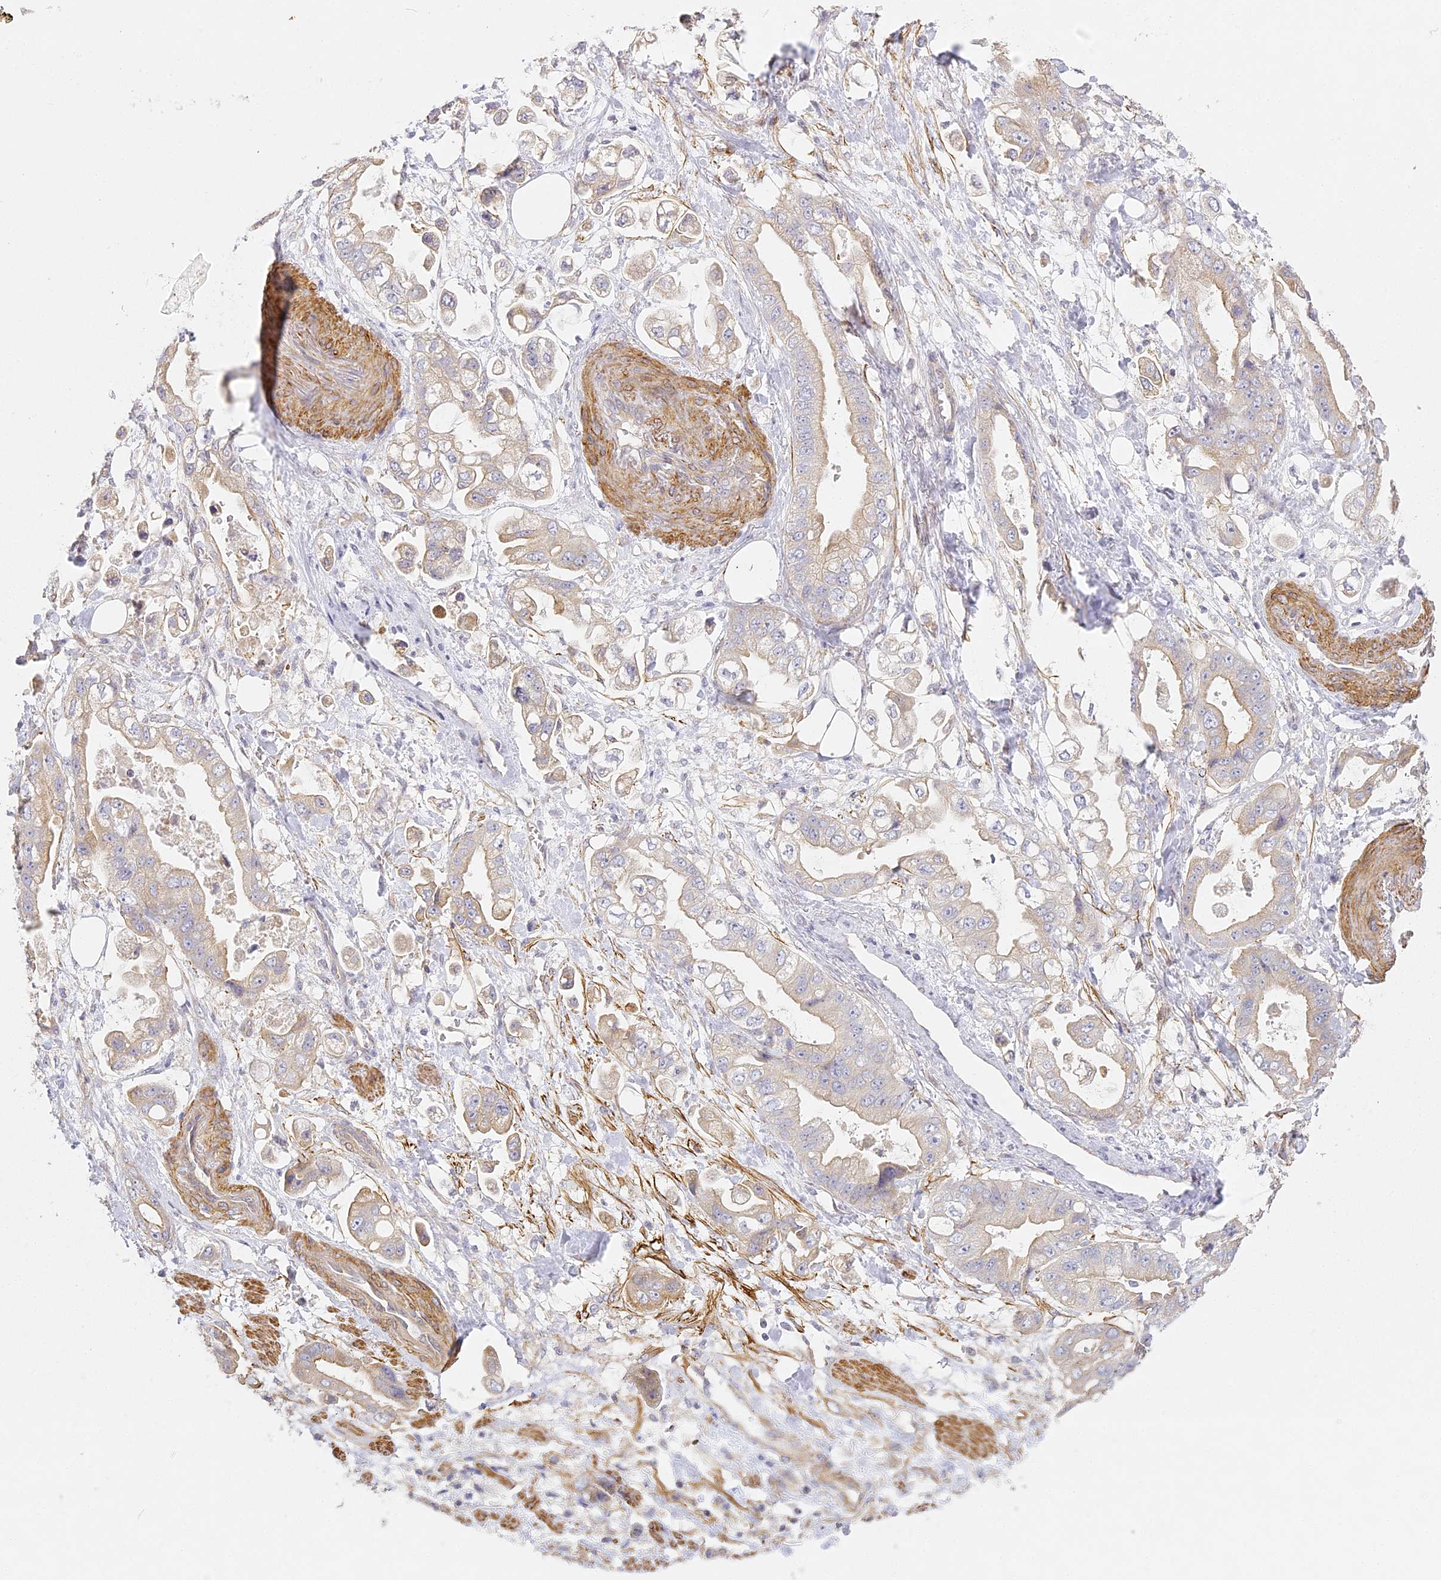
{"staining": {"intensity": "weak", "quantity": "25%-75%", "location": "cytoplasmic/membranous"}, "tissue": "stomach cancer", "cell_type": "Tumor cells", "image_type": "cancer", "snomed": [{"axis": "morphology", "description": "Adenocarcinoma, NOS"}, {"axis": "topography", "description": "Stomach"}], "caption": "Immunohistochemistry (IHC) (DAB (3,3'-diaminobenzidine)) staining of human stomach cancer shows weak cytoplasmic/membranous protein staining in about 25%-75% of tumor cells.", "gene": "MED28", "patient": {"sex": "male", "age": 62}}